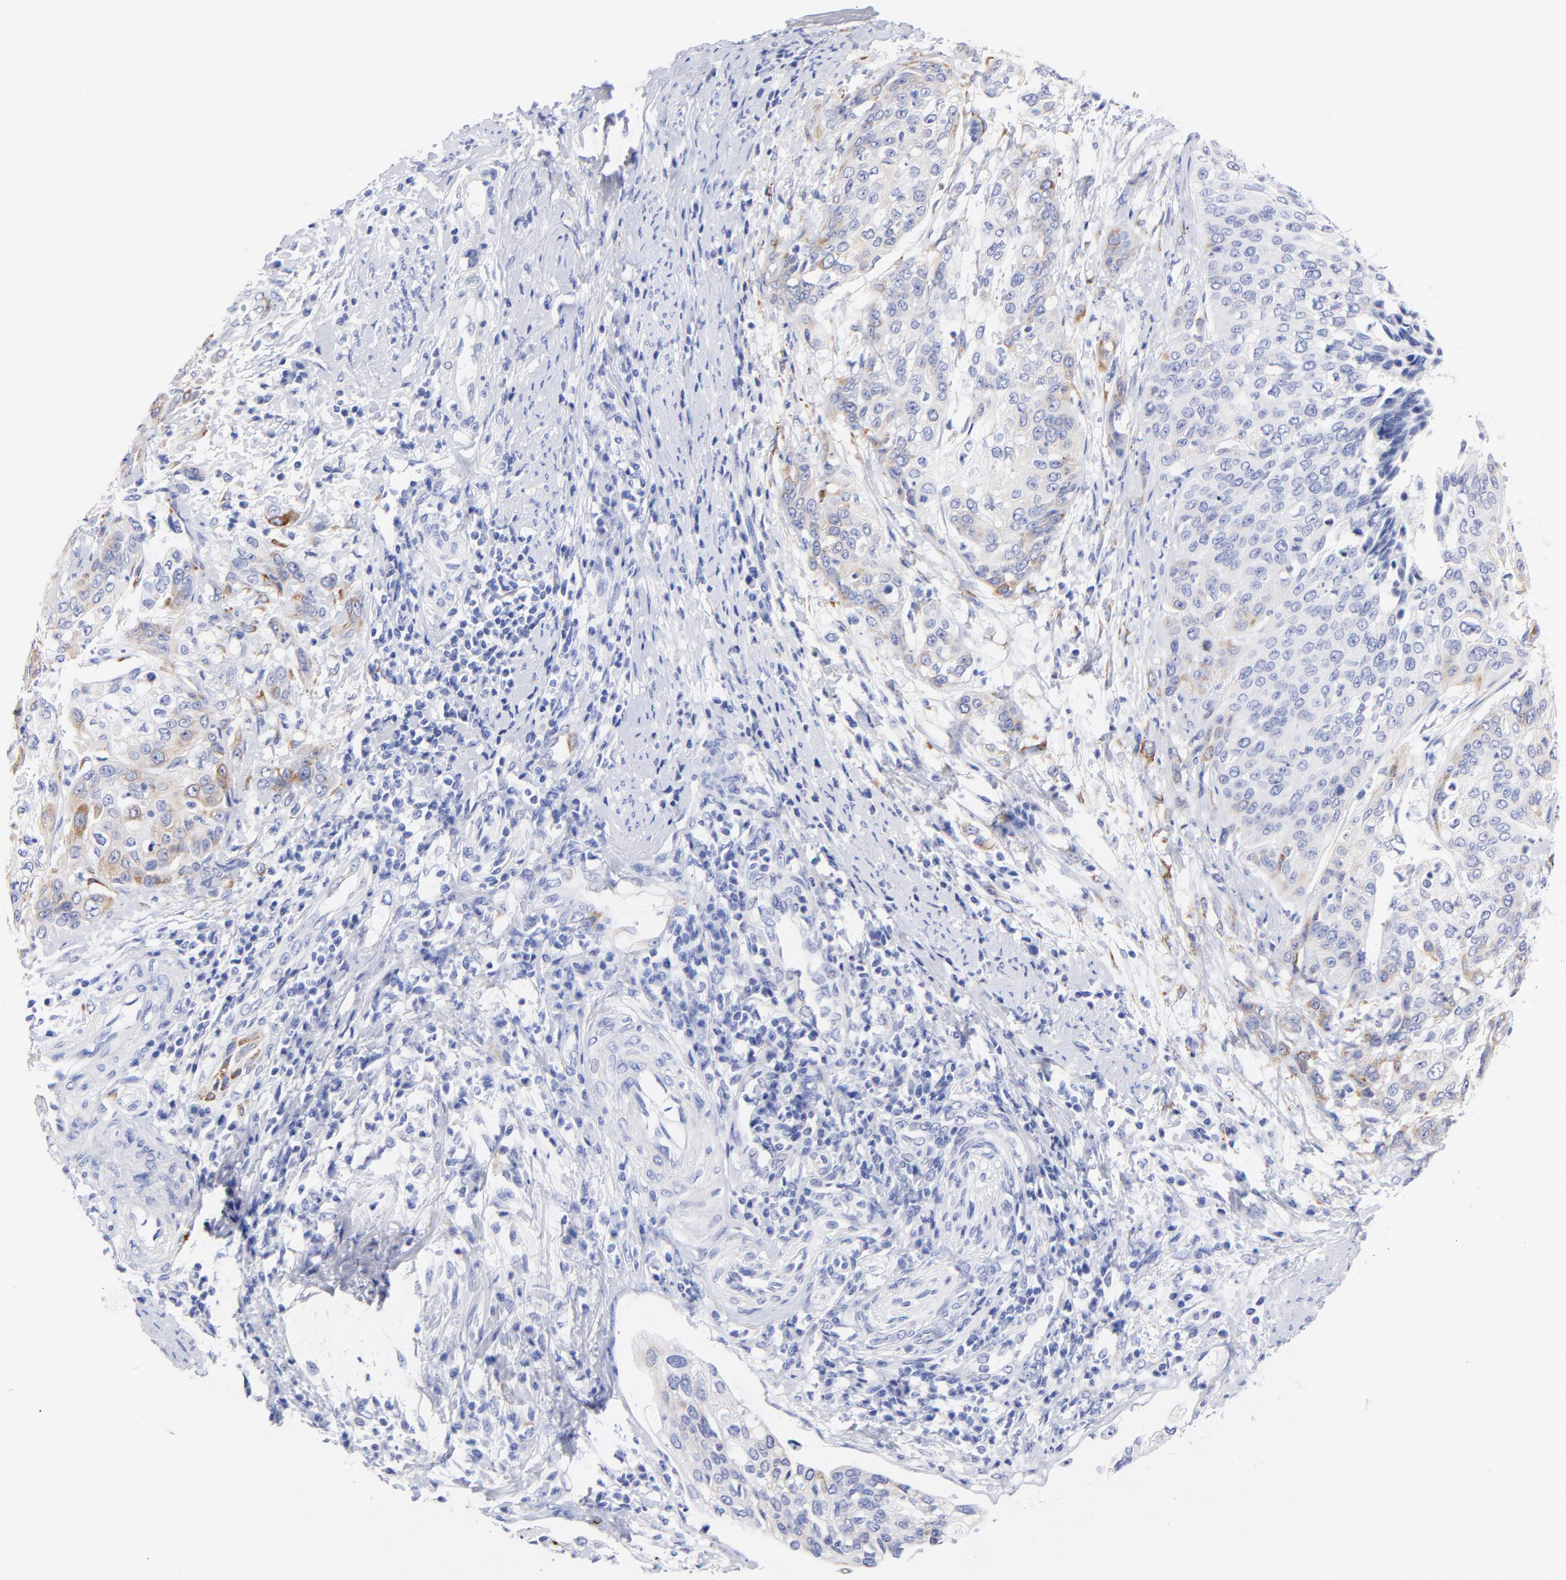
{"staining": {"intensity": "weak", "quantity": "<25%", "location": "cytoplasmic/membranous"}, "tissue": "cervical cancer", "cell_type": "Tumor cells", "image_type": "cancer", "snomed": [{"axis": "morphology", "description": "Squamous cell carcinoma, NOS"}, {"axis": "topography", "description": "Cervix"}], "caption": "This is an IHC image of human cervical cancer. There is no expression in tumor cells.", "gene": "C1QTNF6", "patient": {"sex": "female", "age": 41}}